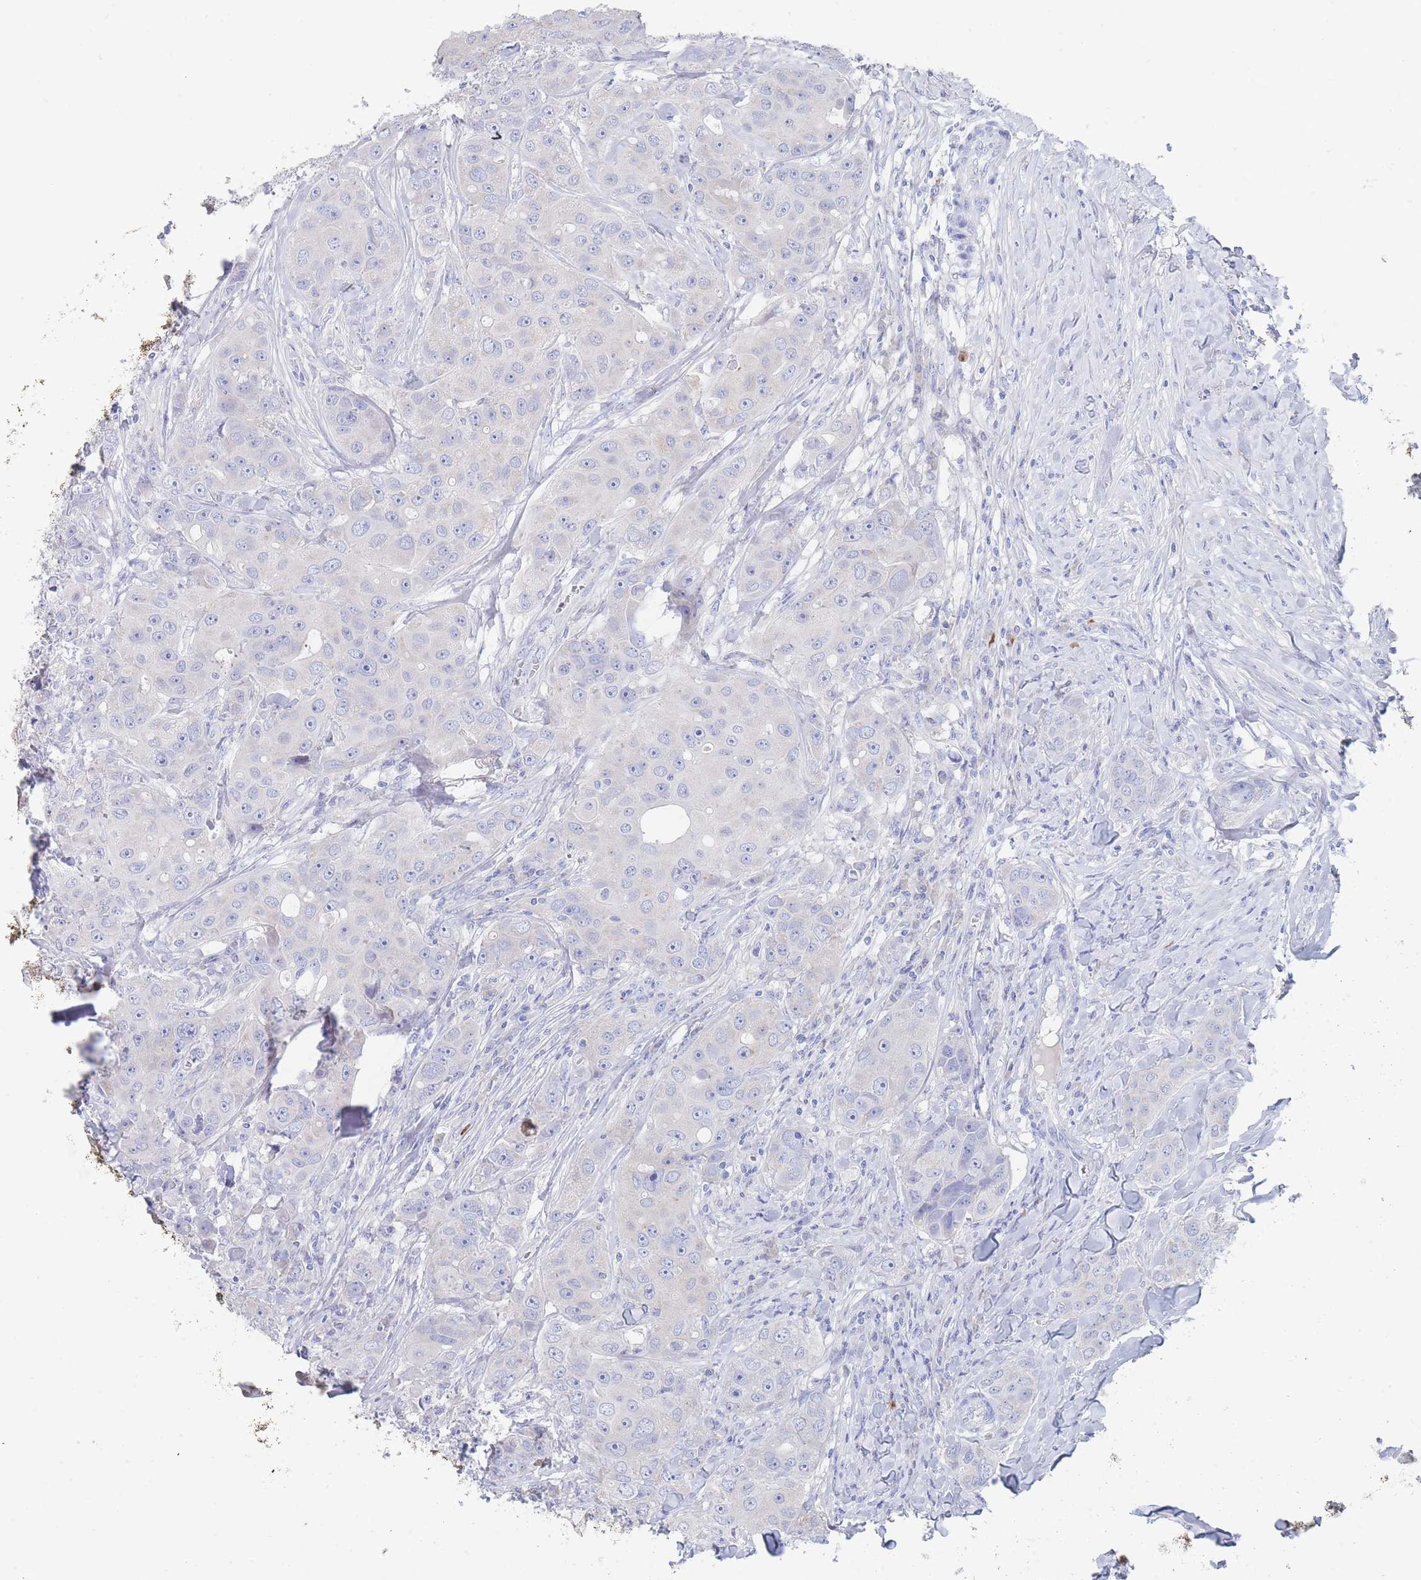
{"staining": {"intensity": "negative", "quantity": "none", "location": "none"}, "tissue": "breast cancer", "cell_type": "Tumor cells", "image_type": "cancer", "snomed": [{"axis": "morphology", "description": "Duct carcinoma"}, {"axis": "topography", "description": "Breast"}], "caption": "Tumor cells show no significant protein staining in breast cancer. (DAB IHC, high magnification).", "gene": "SLC25A35", "patient": {"sex": "female", "age": 43}}